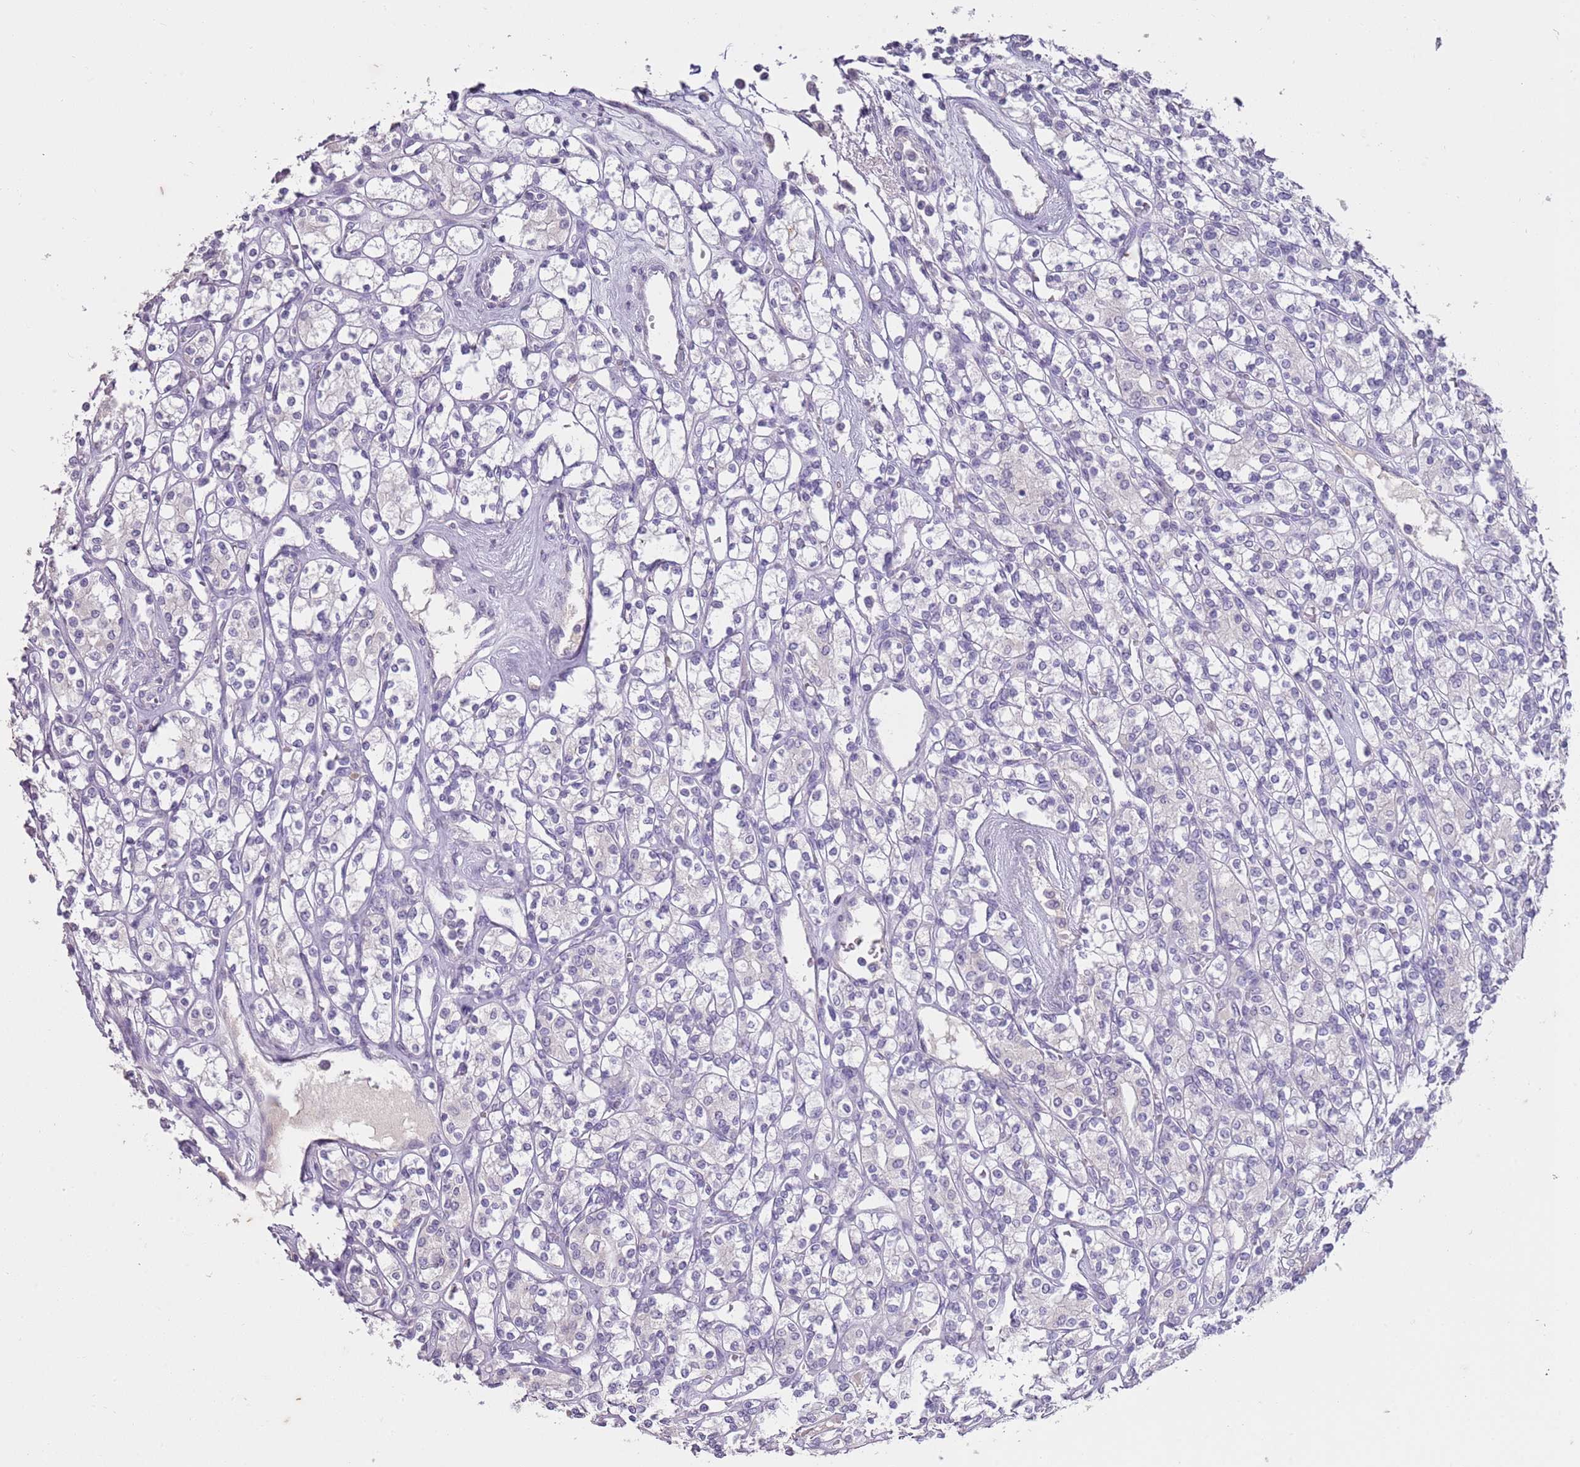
{"staining": {"intensity": "negative", "quantity": "none", "location": "none"}, "tissue": "renal cancer", "cell_type": "Tumor cells", "image_type": "cancer", "snomed": [{"axis": "morphology", "description": "Adenocarcinoma, NOS"}, {"axis": "topography", "description": "Kidney"}], "caption": "Renal adenocarcinoma was stained to show a protein in brown. There is no significant staining in tumor cells.", "gene": "SLC35E3", "patient": {"sex": "male", "age": 77}}